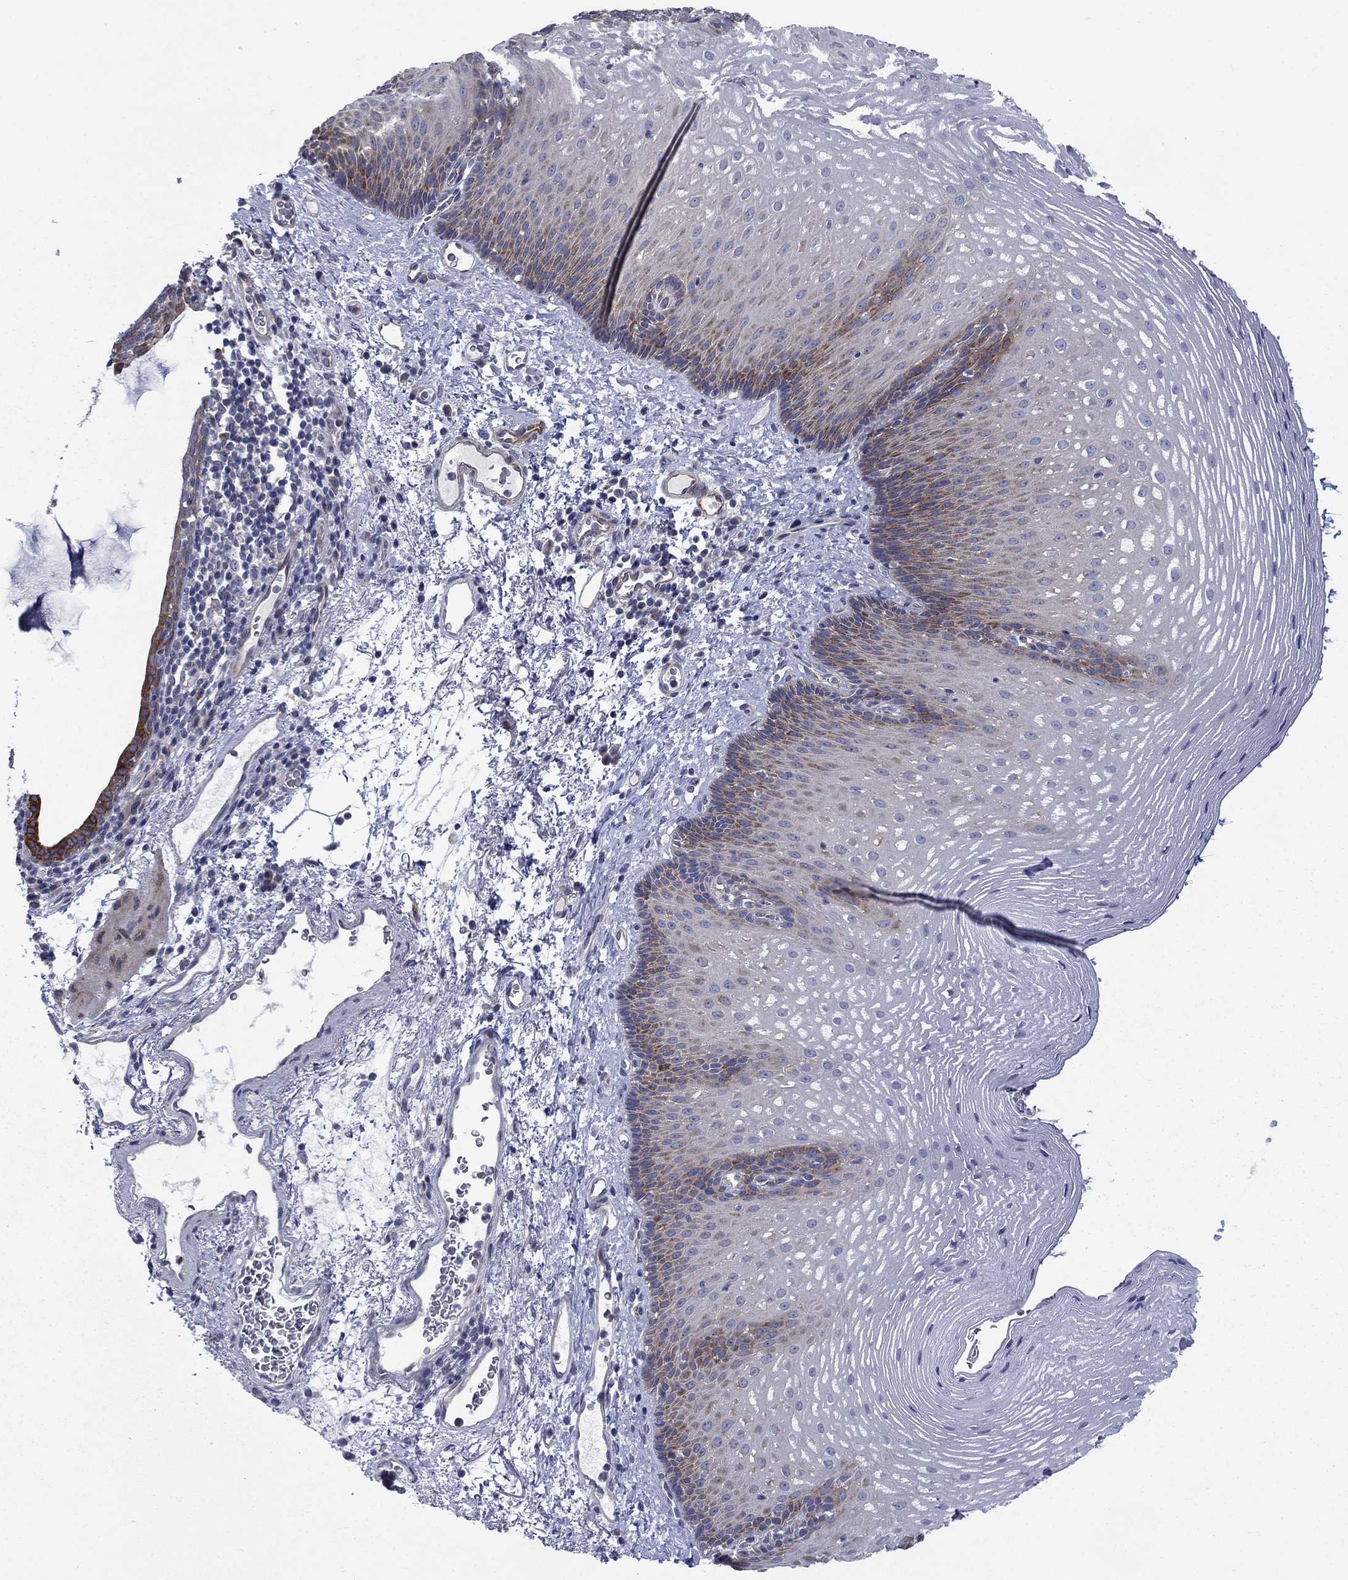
{"staining": {"intensity": "moderate", "quantity": "<25%", "location": "cytoplasmic/membranous"}, "tissue": "esophagus", "cell_type": "Squamous epithelial cells", "image_type": "normal", "snomed": [{"axis": "morphology", "description": "Normal tissue, NOS"}, {"axis": "topography", "description": "Esophagus"}], "caption": "A low amount of moderate cytoplasmic/membranous positivity is present in about <25% of squamous epithelial cells in normal esophagus. (Stains: DAB in brown, nuclei in blue, Microscopy: brightfield microscopy at high magnification).", "gene": "FXR1", "patient": {"sex": "male", "age": 76}}